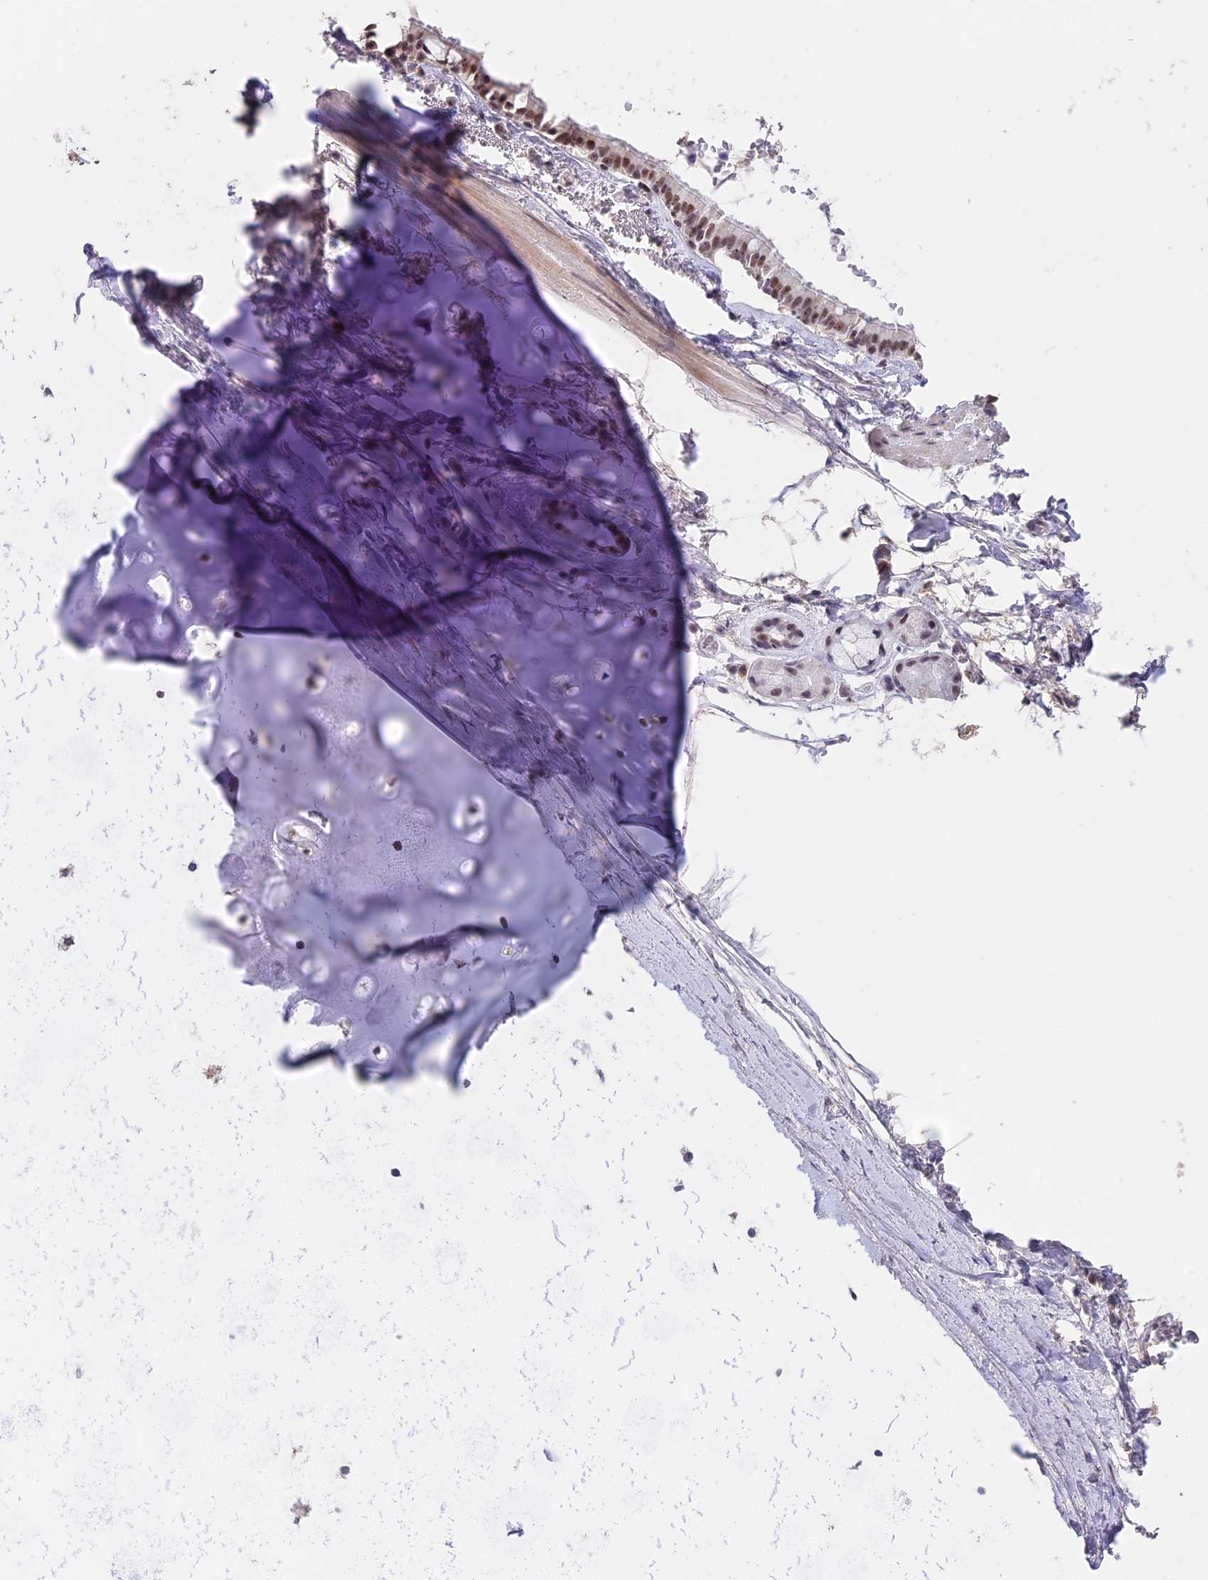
{"staining": {"intensity": "negative", "quantity": "none", "location": "none"}, "tissue": "adipose tissue", "cell_type": "Adipocytes", "image_type": "normal", "snomed": [{"axis": "morphology", "description": "Normal tissue, NOS"}, {"axis": "topography", "description": "Lymph node"}, {"axis": "topography", "description": "Bronchus"}], "caption": "Immunohistochemistry of unremarkable adipose tissue displays no staining in adipocytes.", "gene": "SETD2", "patient": {"sex": "male", "age": 63}}